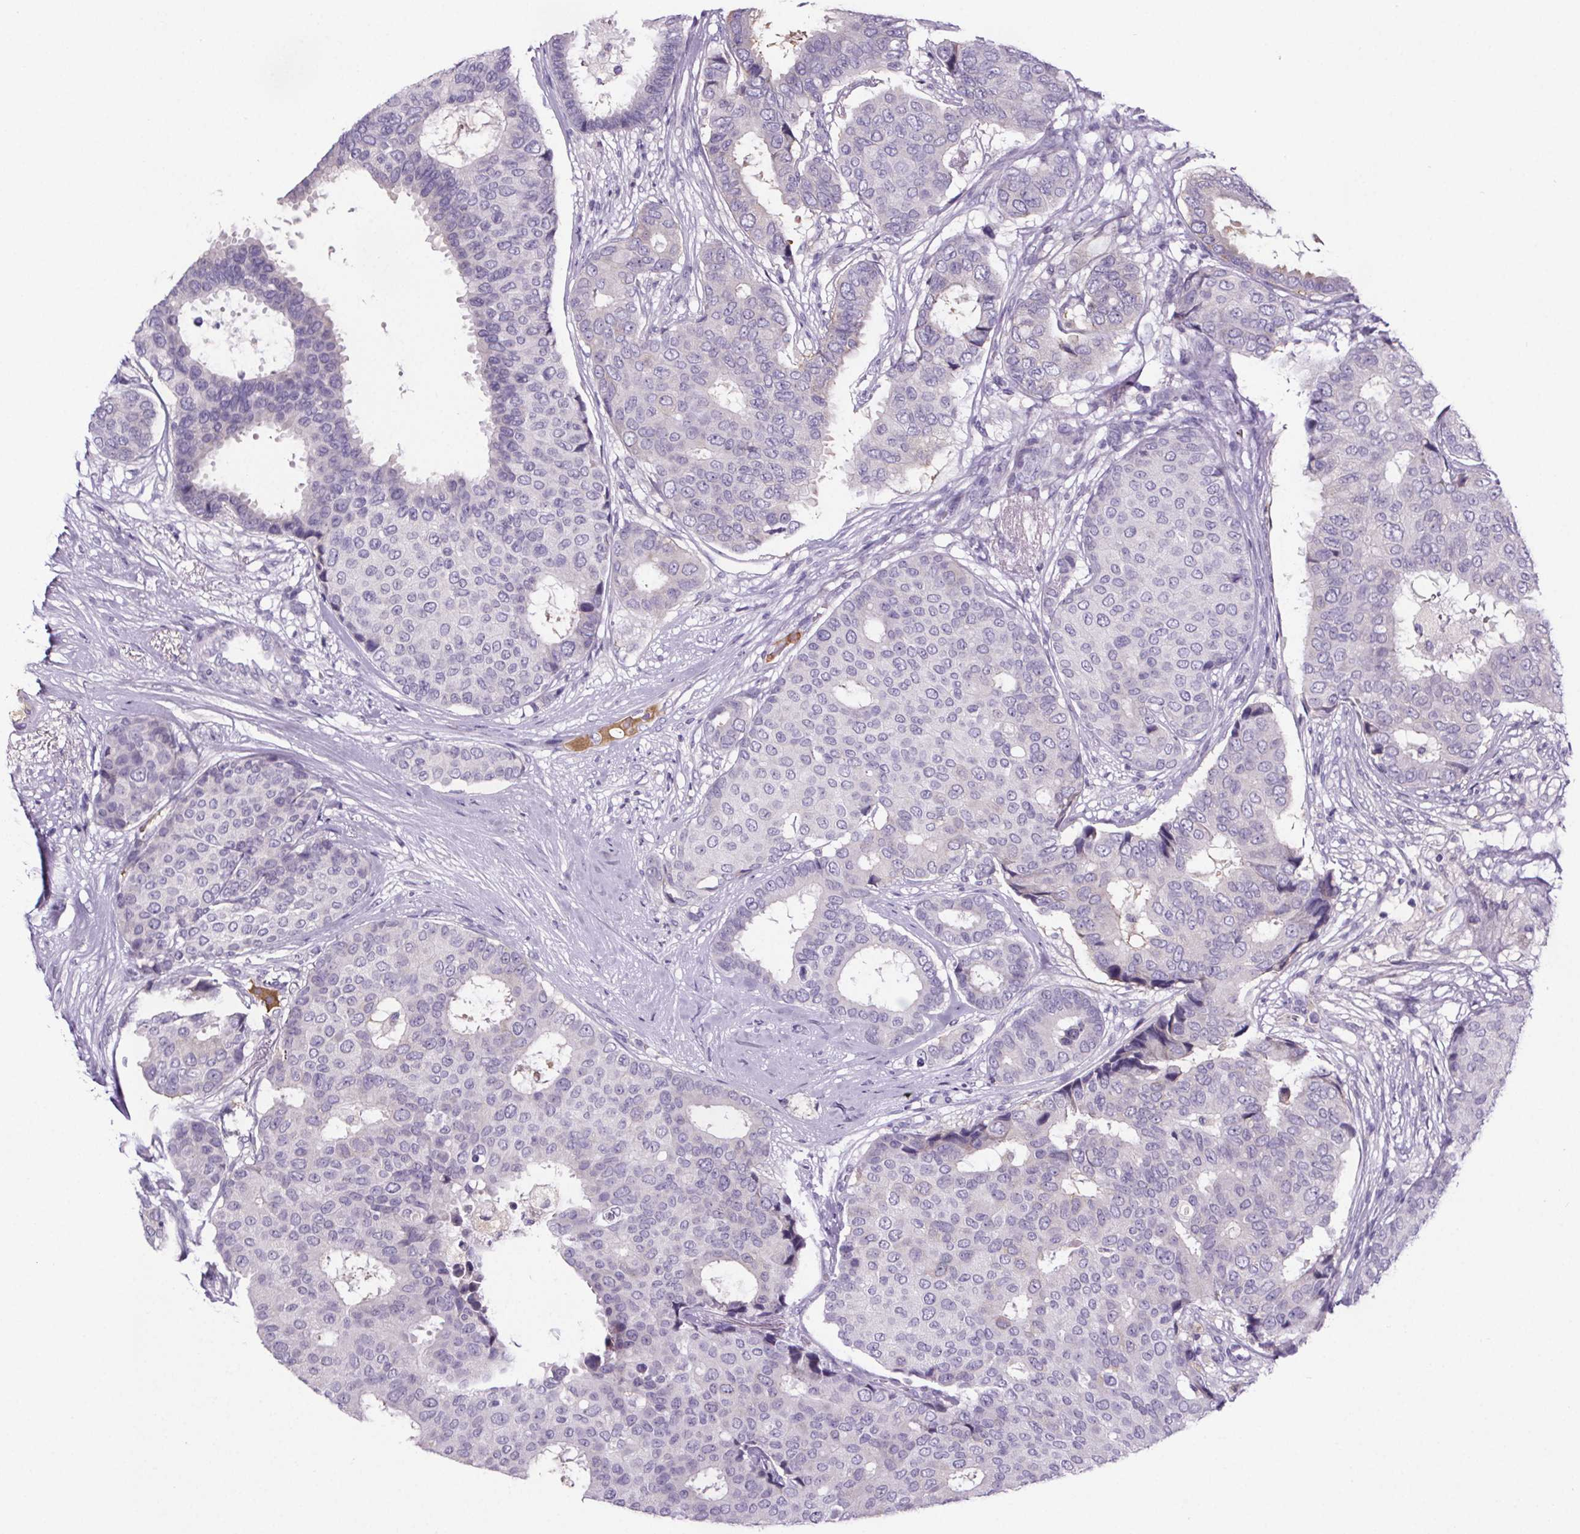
{"staining": {"intensity": "negative", "quantity": "none", "location": "none"}, "tissue": "breast cancer", "cell_type": "Tumor cells", "image_type": "cancer", "snomed": [{"axis": "morphology", "description": "Duct carcinoma"}, {"axis": "topography", "description": "Breast"}], "caption": "The micrograph demonstrates no staining of tumor cells in breast invasive ductal carcinoma.", "gene": "CUBN", "patient": {"sex": "female", "age": 75}}